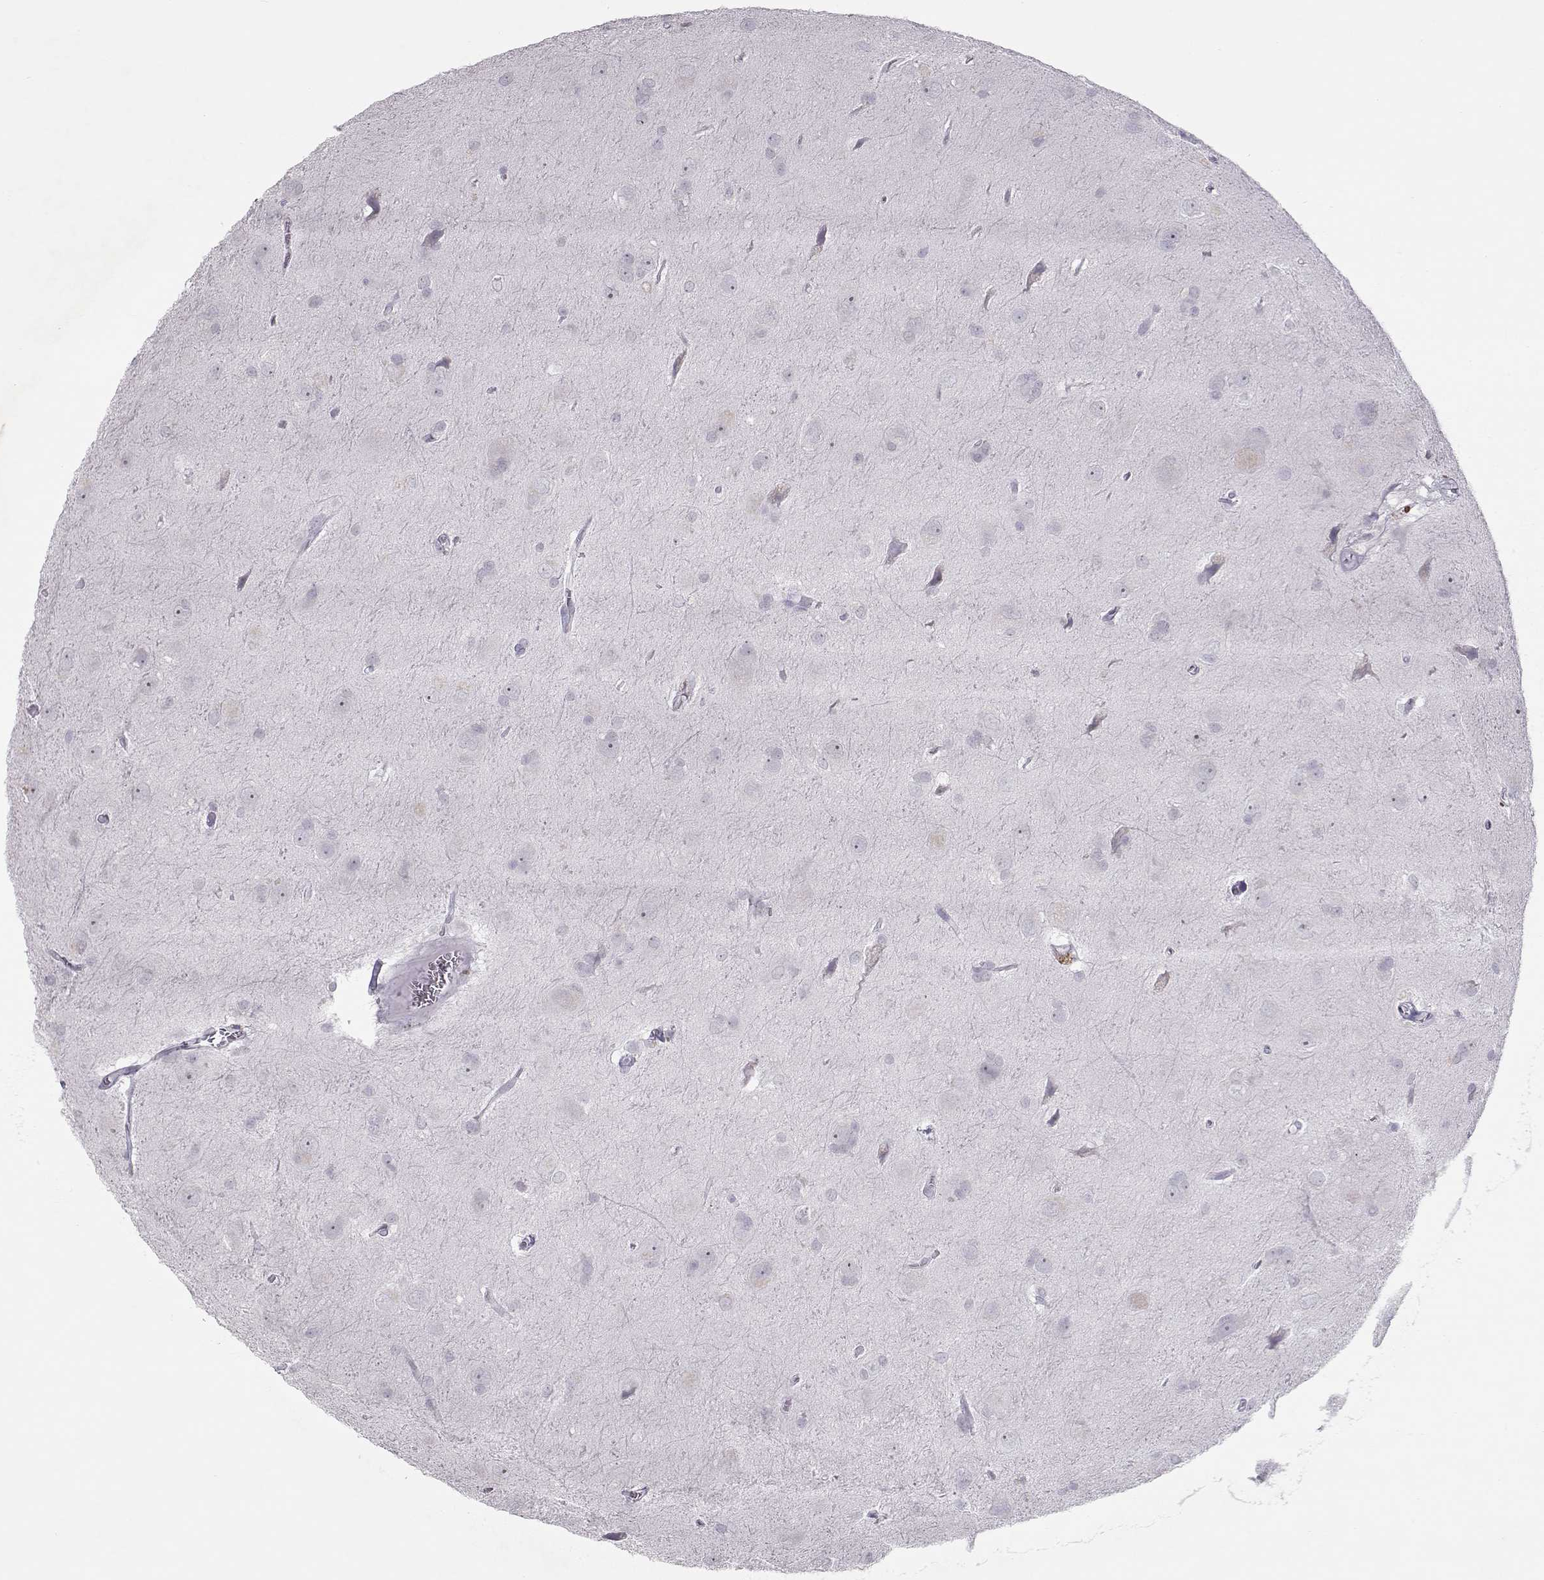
{"staining": {"intensity": "negative", "quantity": "none", "location": "none"}, "tissue": "glioma", "cell_type": "Tumor cells", "image_type": "cancer", "snomed": [{"axis": "morphology", "description": "Glioma, malignant, Low grade"}, {"axis": "topography", "description": "Brain"}], "caption": "The photomicrograph reveals no significant expression in tumor cells of glioma.", "gene": "SGO1", "patient": {"sex": "male", "age": 58}}